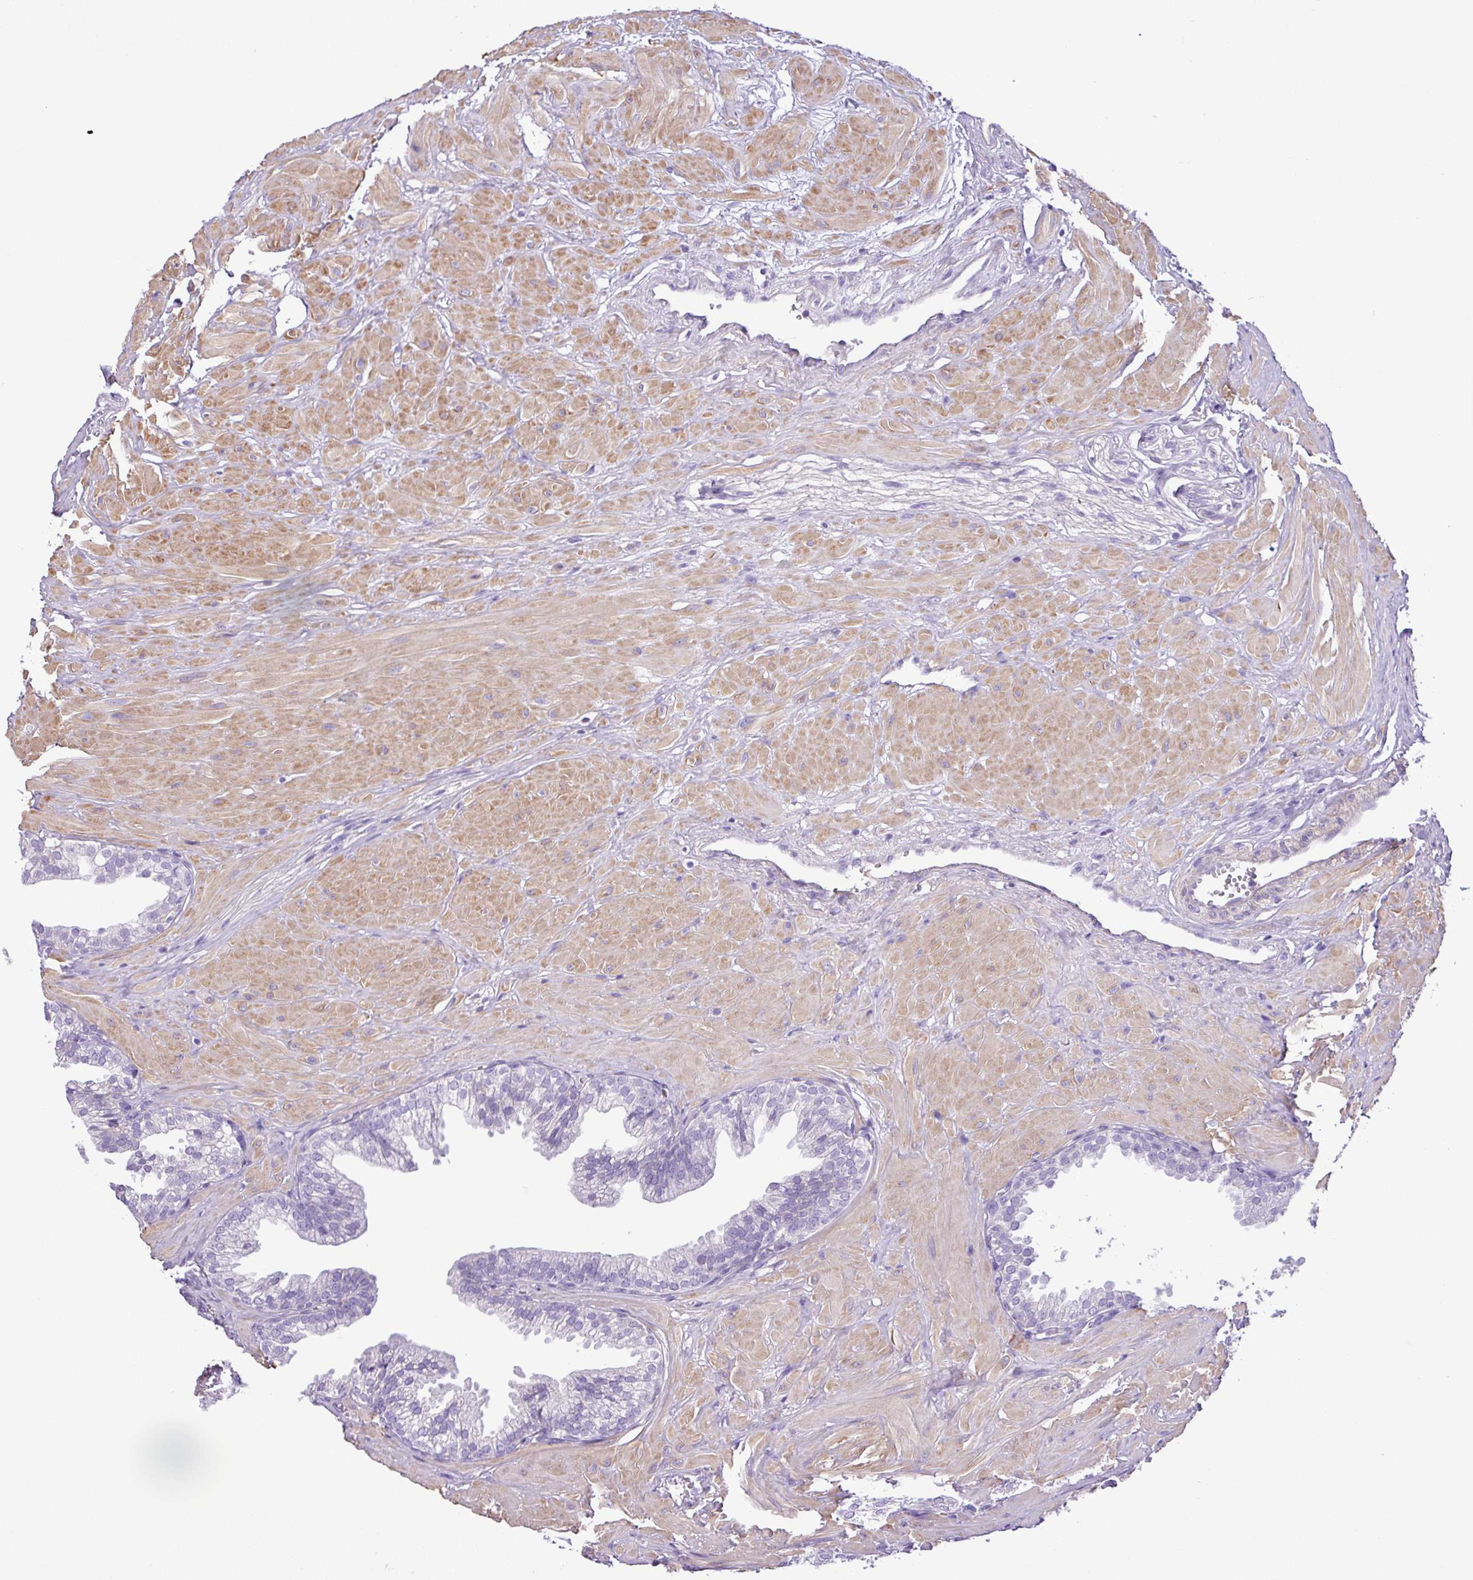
{"staining": {"intensity": "negative", "quantity": "none", "location": "none"}, "tissue": "prostate", "cell_type": "Glandular cells", "image_type": "normal", "snomed": [{"axis": "morphology", "description": "Normal tissue, NOS"}, {"axis": "topography", "description": "Prostate"}, {"axis": "topography", "description": "Peripheral nerve tissue"}], "caption": "The IHC photomicrograph has no significant positivity in glandular cells of prostate. The staining was performed using DAB to visualize the protein expression in brown, while the nuclei were stained in blue with hematoxylin (Magnification: 20x).", "gene": "ZNF334", "patient": {"sex": "male", "age": 55}}